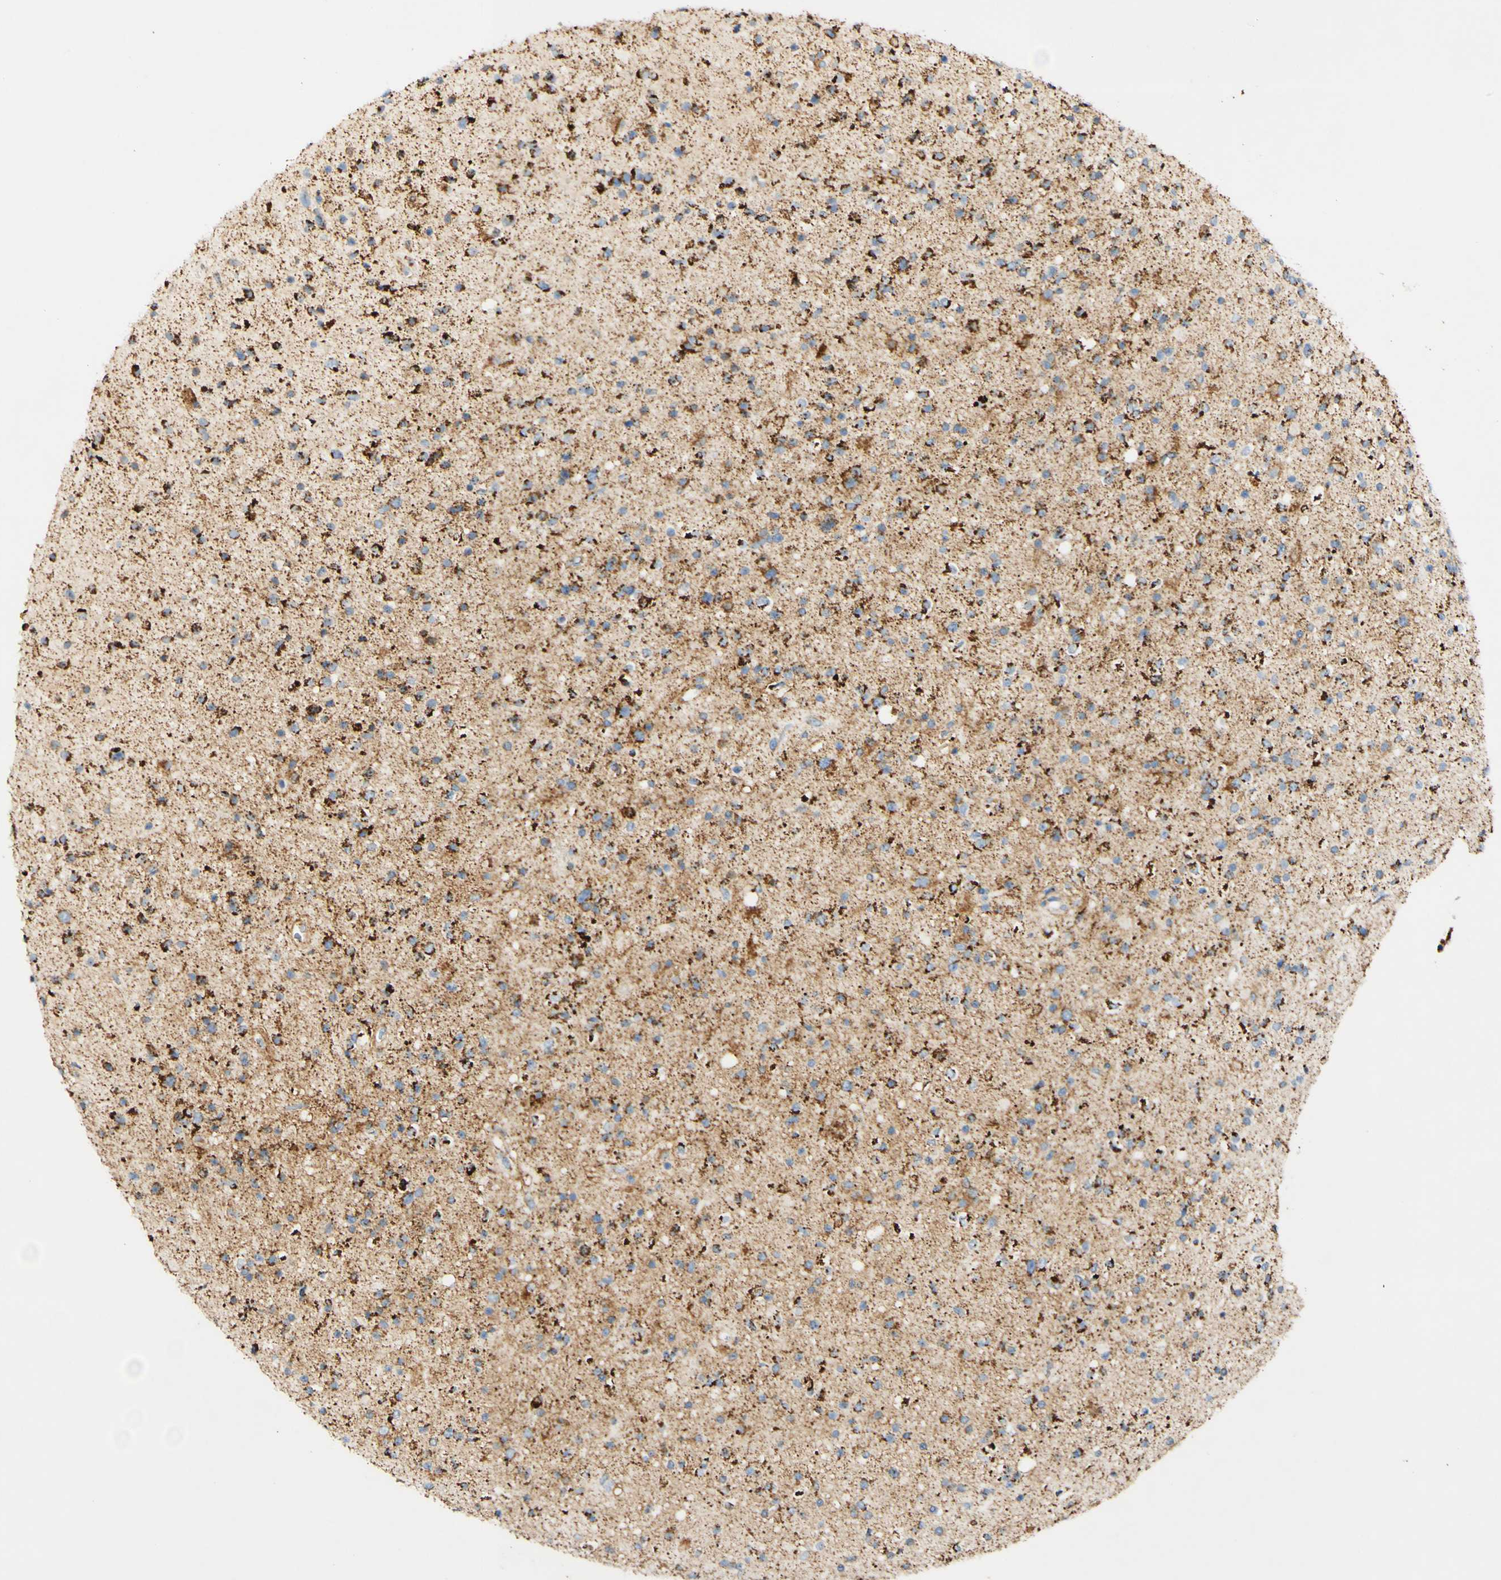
{"staining": {"intensity": "strong", "quantity": "<25%", "location": "cytoplasmic/membranous"}, "tissue": "glioma", "cell_type": "Tumor cells", "image_type": "cancer", "snomed": [{"axis": "morphology", "description": "Glioma, malignant, High grade"}, {"axis": "topography", "description": "Brain"}], "caption": "Approximately <25% of tumor cells in malignant high-grade glioma display strong cytoplasmic/membranous protein positivity as visualized by brown immunohistochemical staining.", "gene": "OXCT1", "patient": {"sex": "male", "age": 33}}